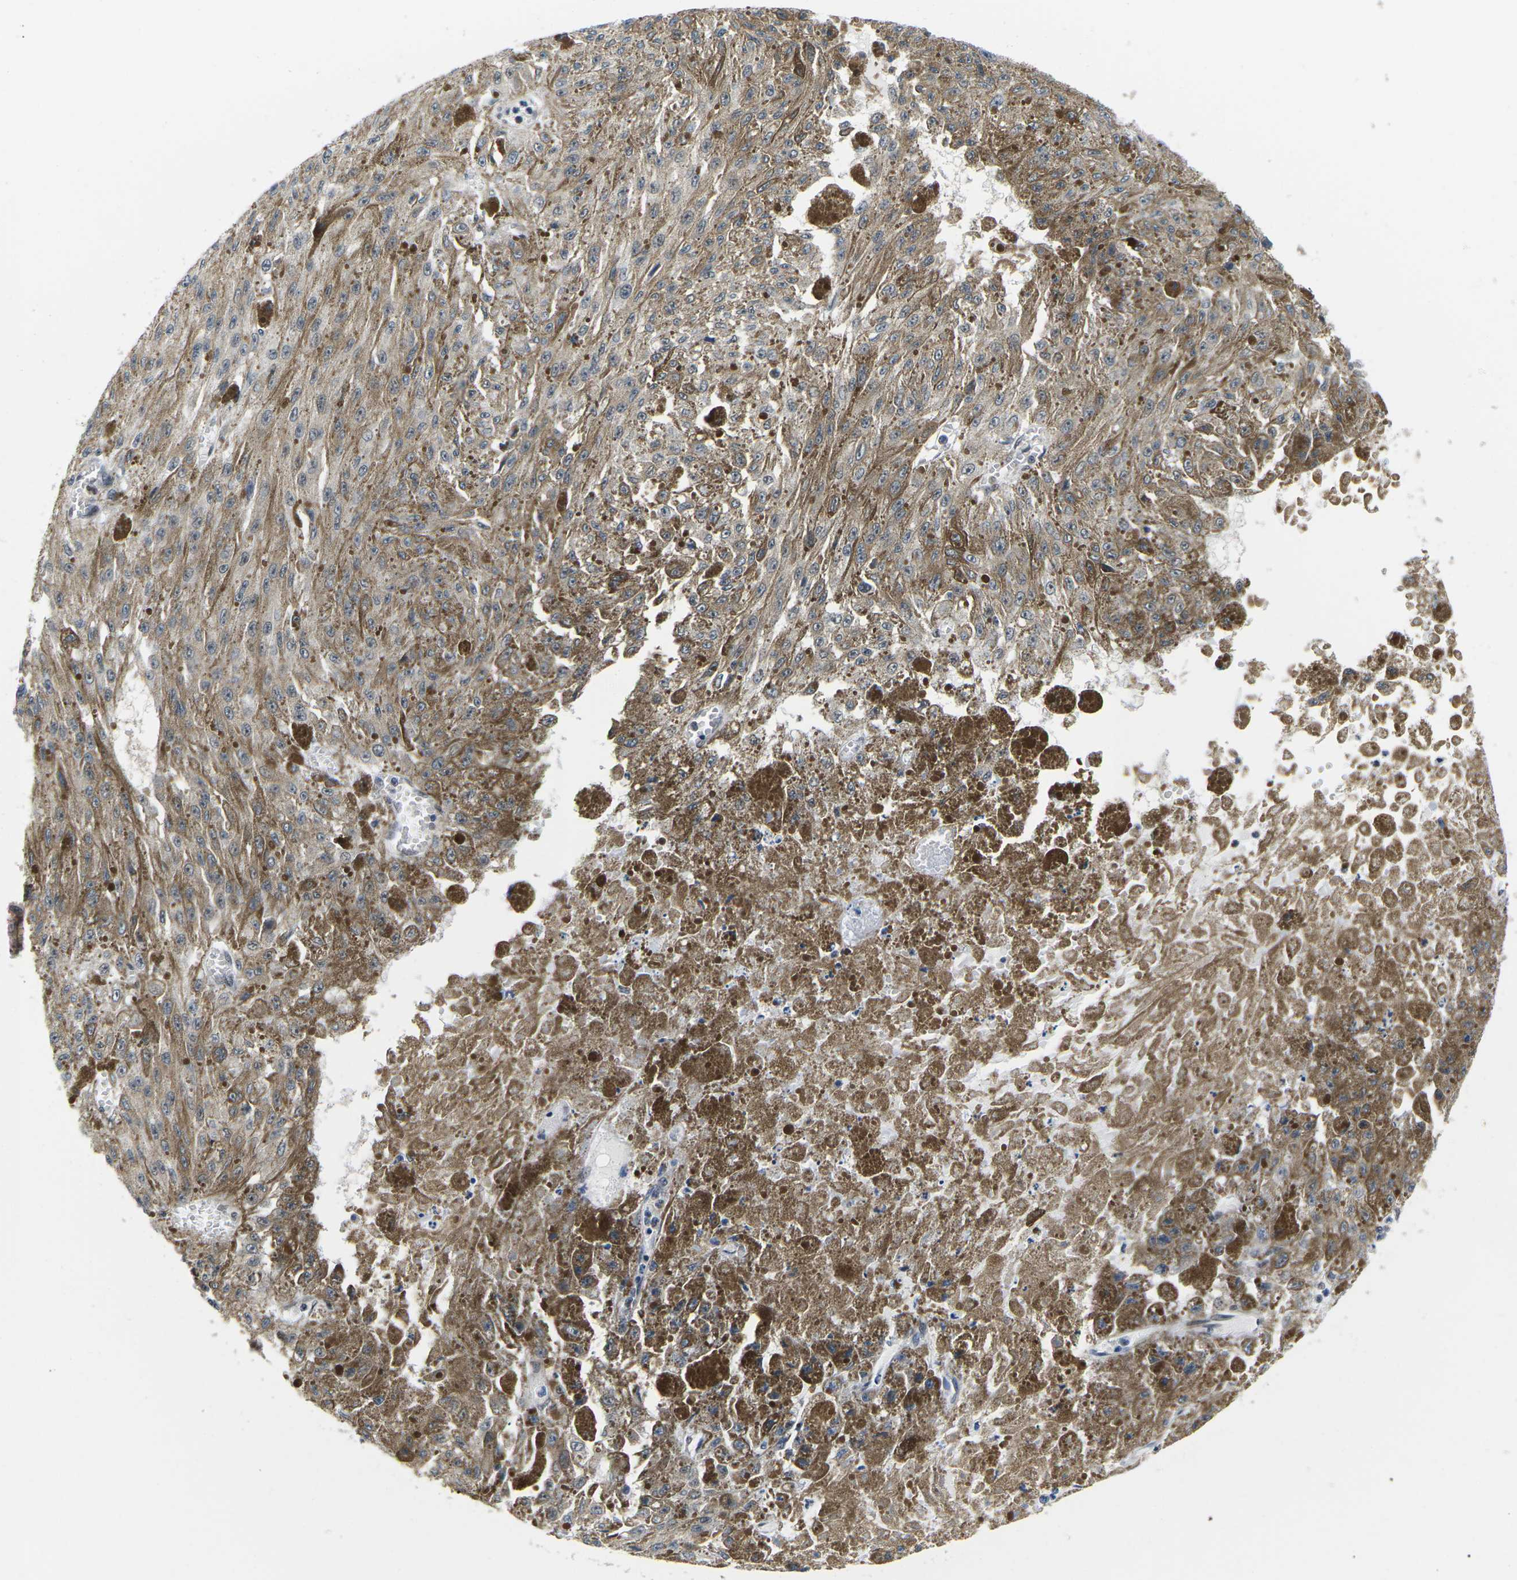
{"staining": {"intensity": "moderate", "quantity": ">75%", "location": "cytoplasmic/membranous"}, "tissue": "melanoma", "cell_type": "Tumor cells", "image_type": "cancer", "snomed": [{"axis": "morphology", "description": "Malignant melanoma, NOS"}, {"axis": "topography", "description": "Other"}], "caption": "Malignant melanoma stained with immunohistochemistry (IHC) demonstrates moderate cytoplasmic/membranous positivity in approximately >75% of tumor cells.", "gene": "UBA7", "patient": {"sex": "male", "age": 79}}